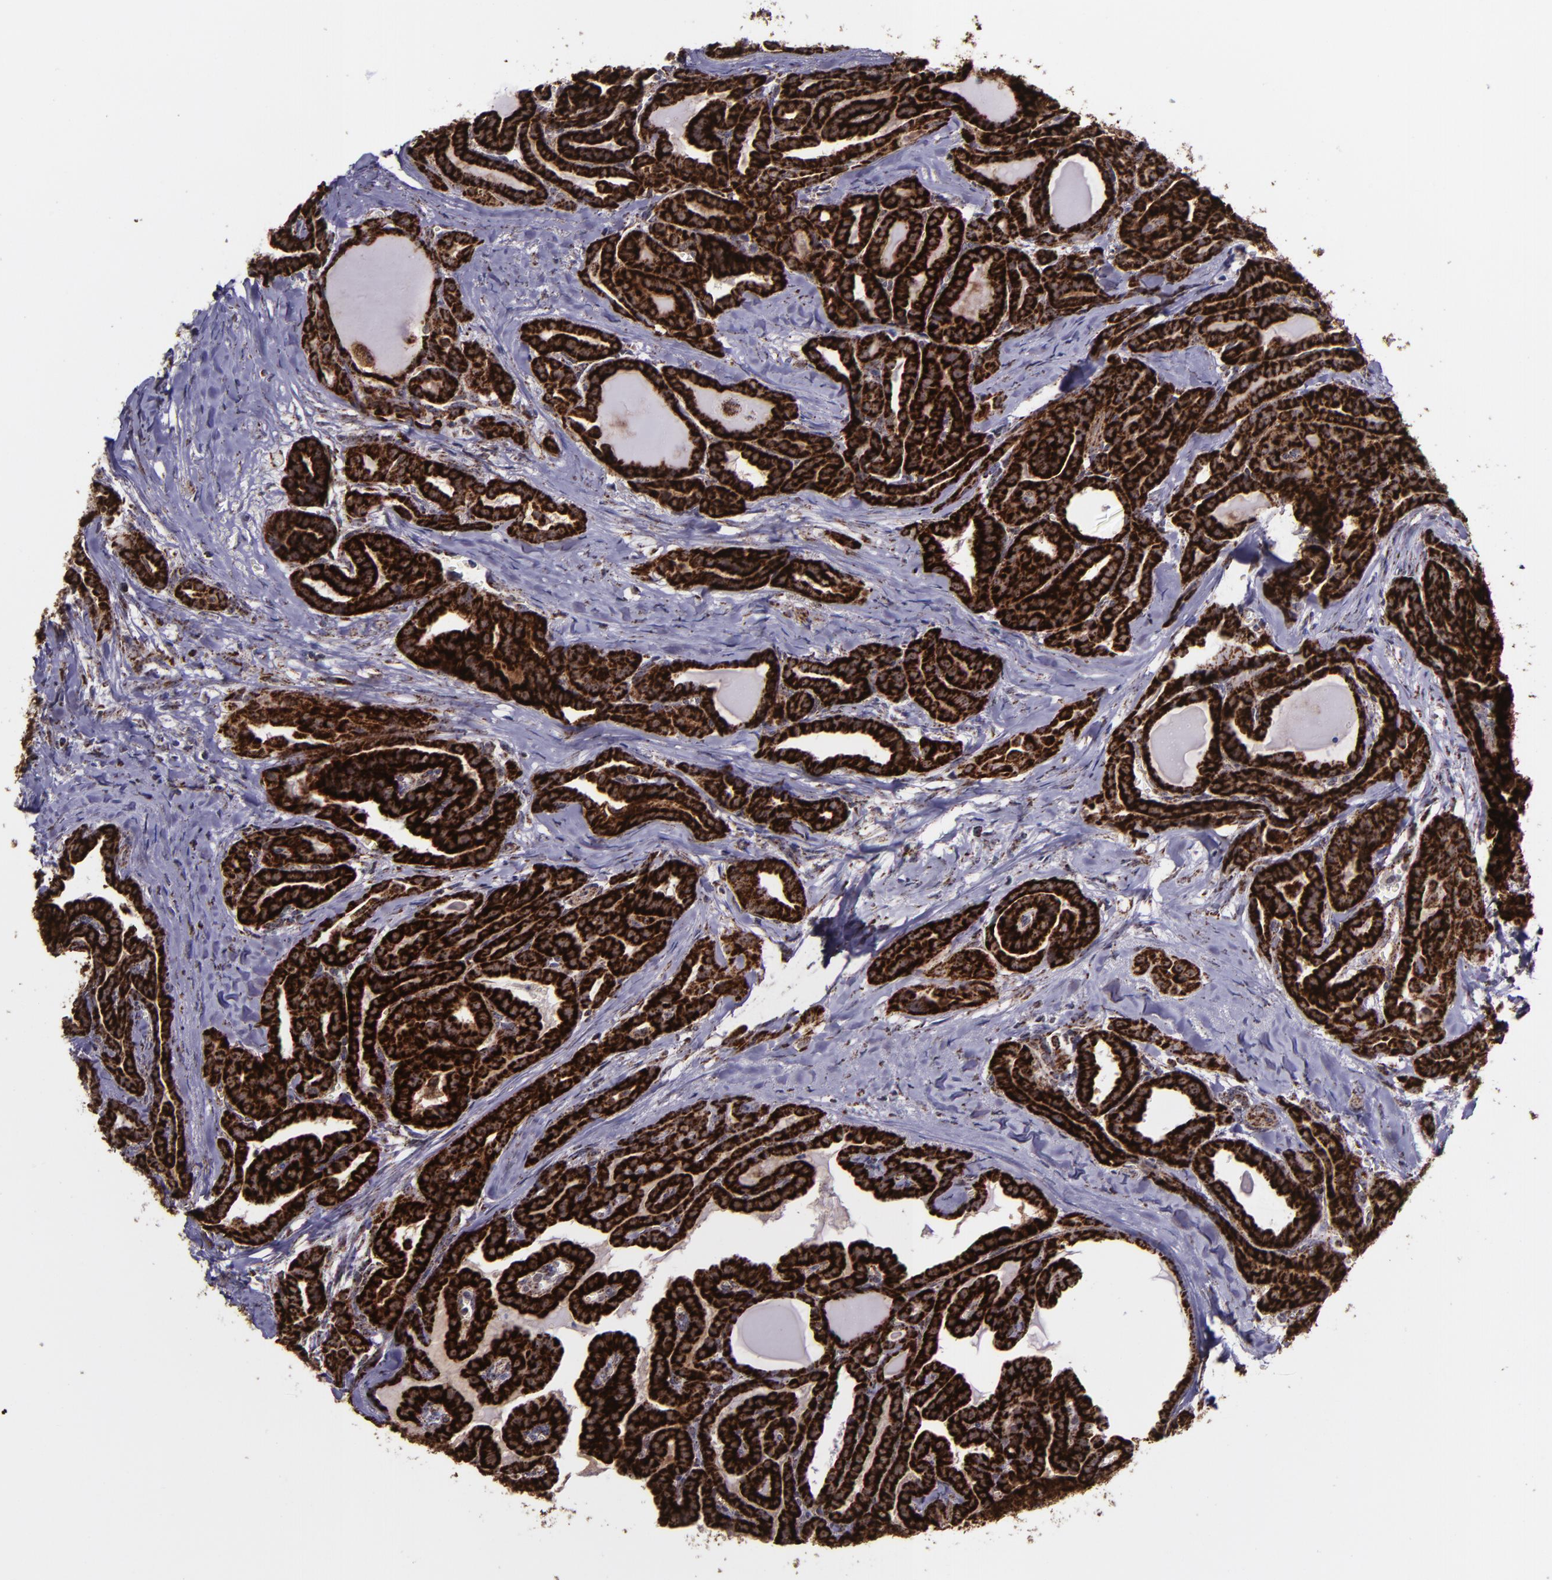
{"staining": {"intensity": "strong", "quantity": ">75%", "location": "cytoplasmic/membranous"}, "tissue": "thyroid cancer", "cell_type": "Tumor cells", "image_type": "cancer", "snomed": [{"axis": "morphology", "description": "Carcinoma, NOS"}, {"axis": "topography", "description": "Thyroid gland"}], "caption": "IHC of human thyroid cancer demonstrates high levels of strong cytoplasmic/membranous expression in approximately >75% of tumor cells.", "gene": "LONP1", "patient": {"sex": "female", "age": 91}}